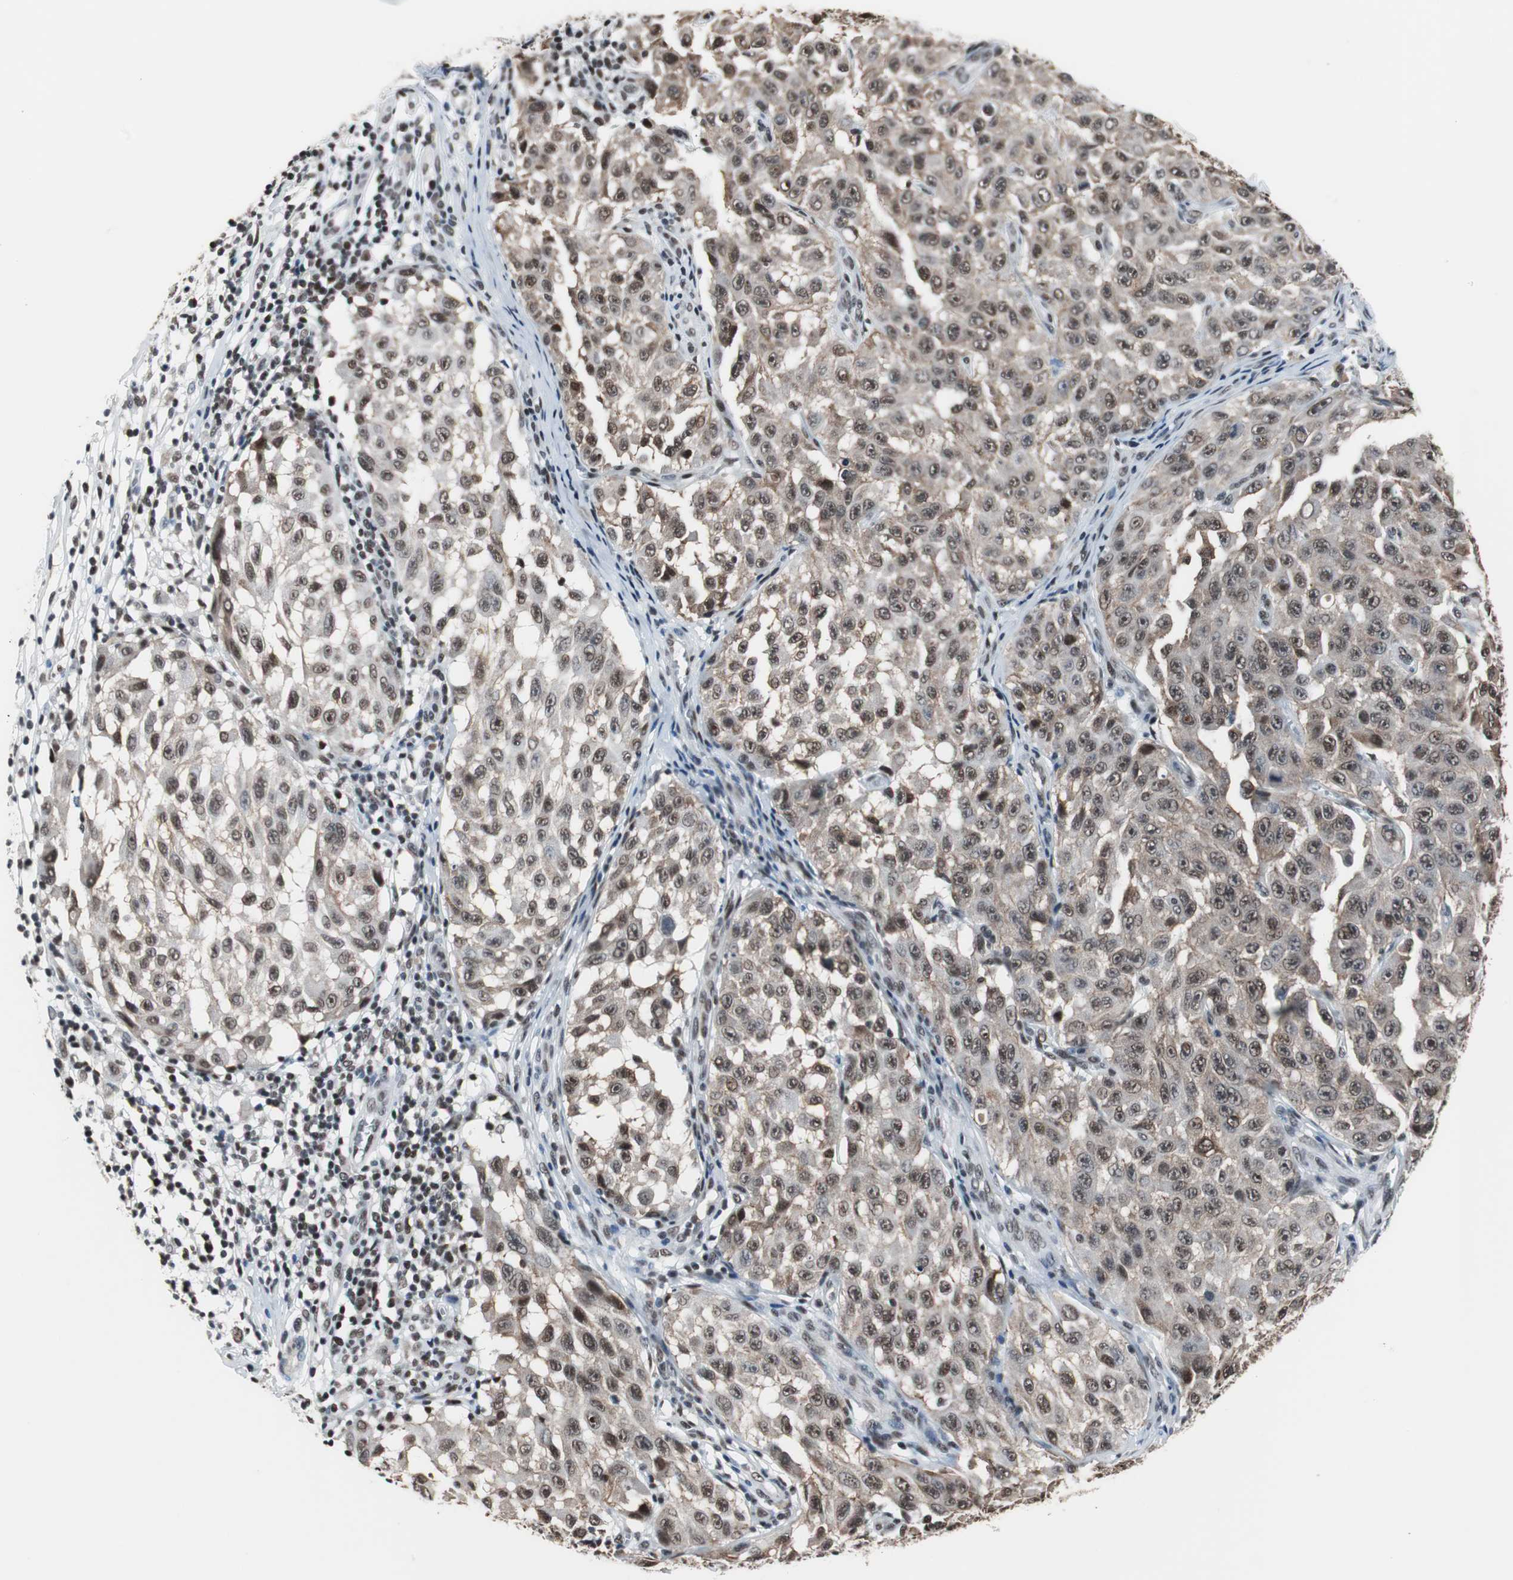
{"staining": {"intensity": "moderate", "quantity": ">75%", "location": "nuclear"}, "tissue": "melanoma", "cell_type": "Tumor cells", "image_type": "cancer", "snomed": [{"axis": "morphology", "description": "Malignant melanoma, NOS"}, {"axis": "topography", "description": "Skin"}], "caption": "Immunohistochemical staining of melanoma reveals medium levels of moderate nuclear protein expression in about >75% of tumor cells. (IHC, brightfield microscopy, high magnification).", "gene": "TAF7", "patient": {"sex": "male", "age": 30}}